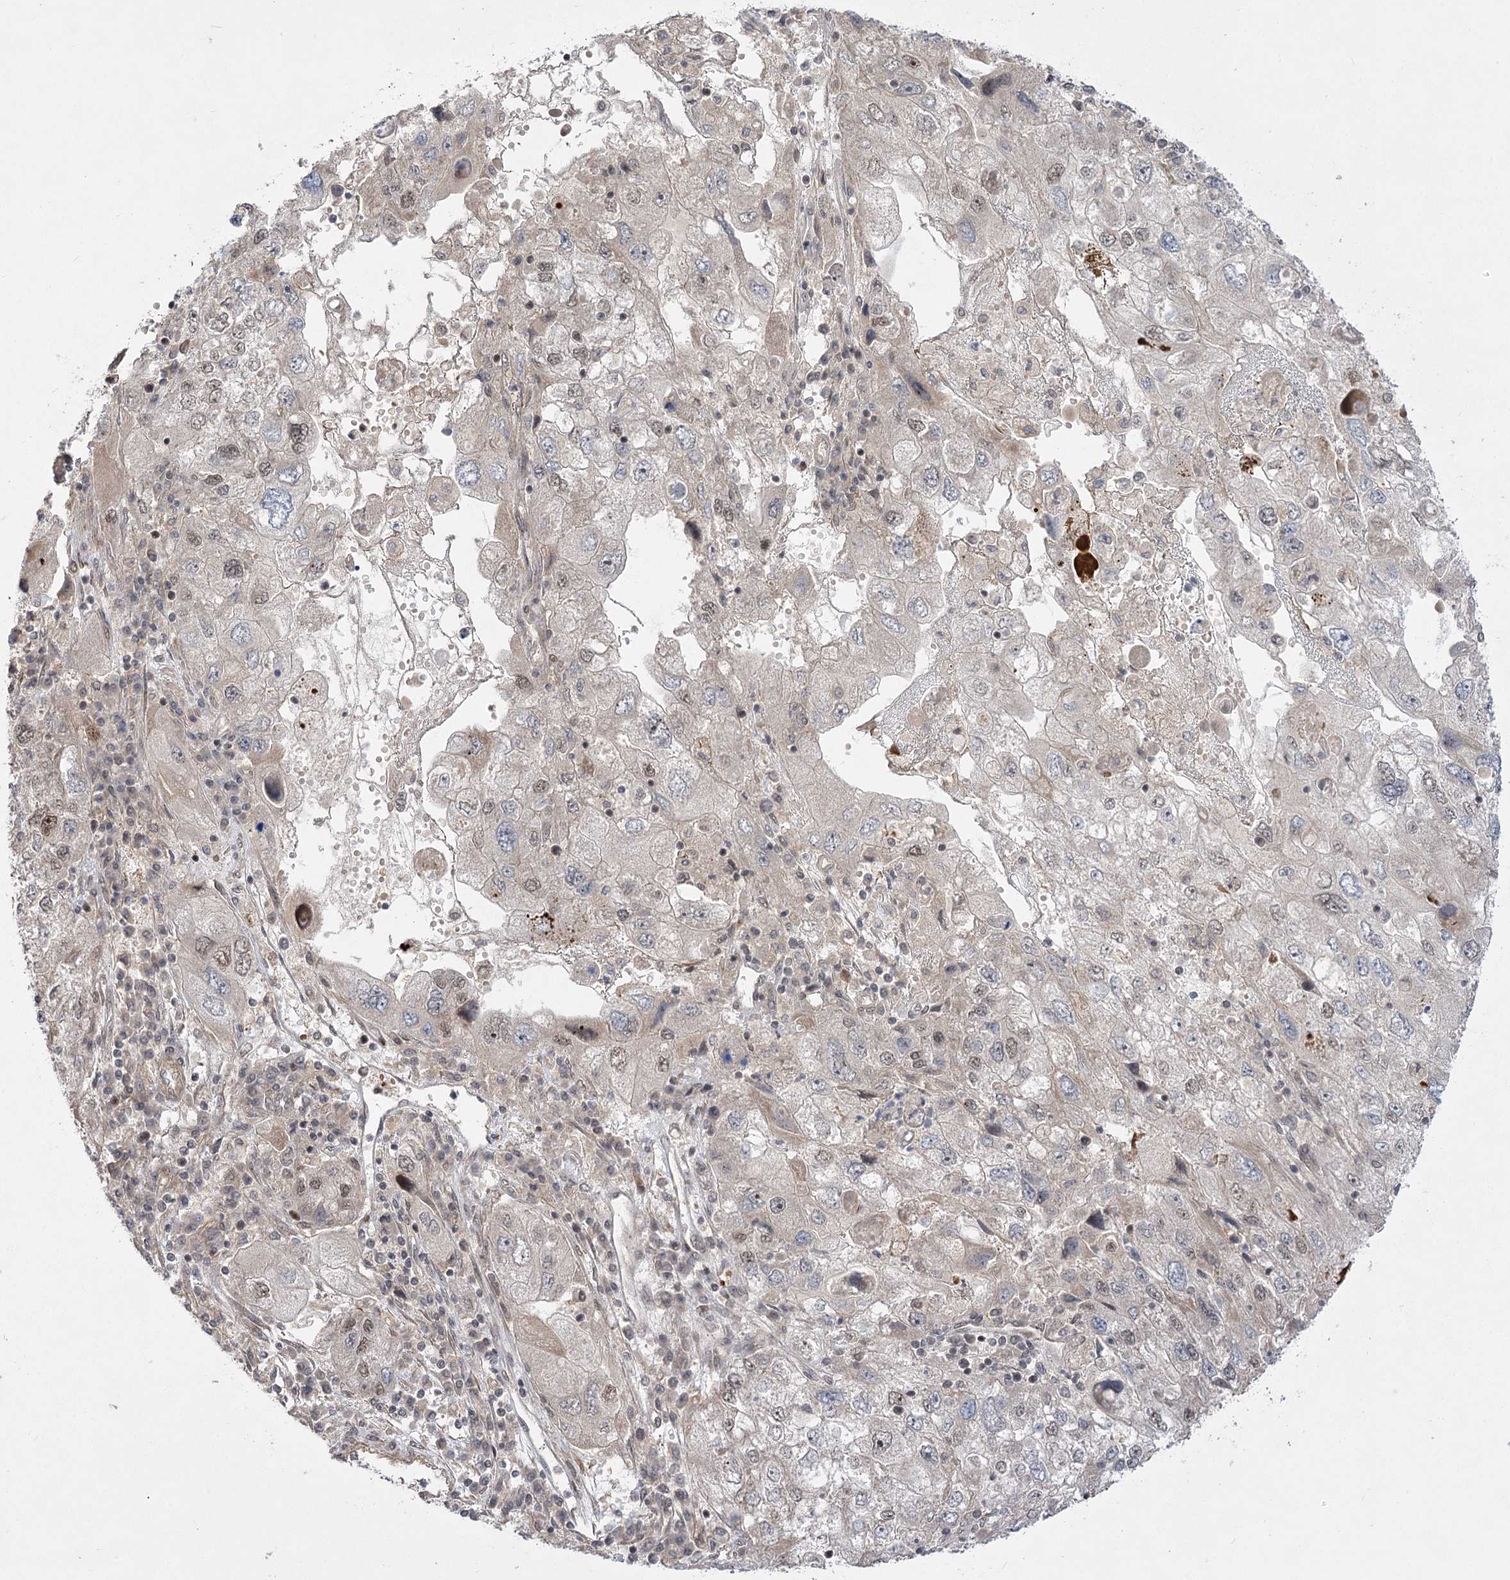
{"staining": {"intensity": "weak", "quantity": "<25%", "location": "nuclear"}, "tissue": "endometrial cancer", "cell_type": "Tumor cells", "image_type": "cancer", "snomed": [{"axis": "morphology", "description": "Adenocarcinoma, NOS"}, {"axis": "topography", "description": "Endometrium"}], "caption": "This is an immunohistochemistry (IHC) photomicrograph of adenocarcinoma (endometrial). There is no staining in tumor cells.", "gene": "HELQ", "patient": {"sex": "female", "age": 49}}